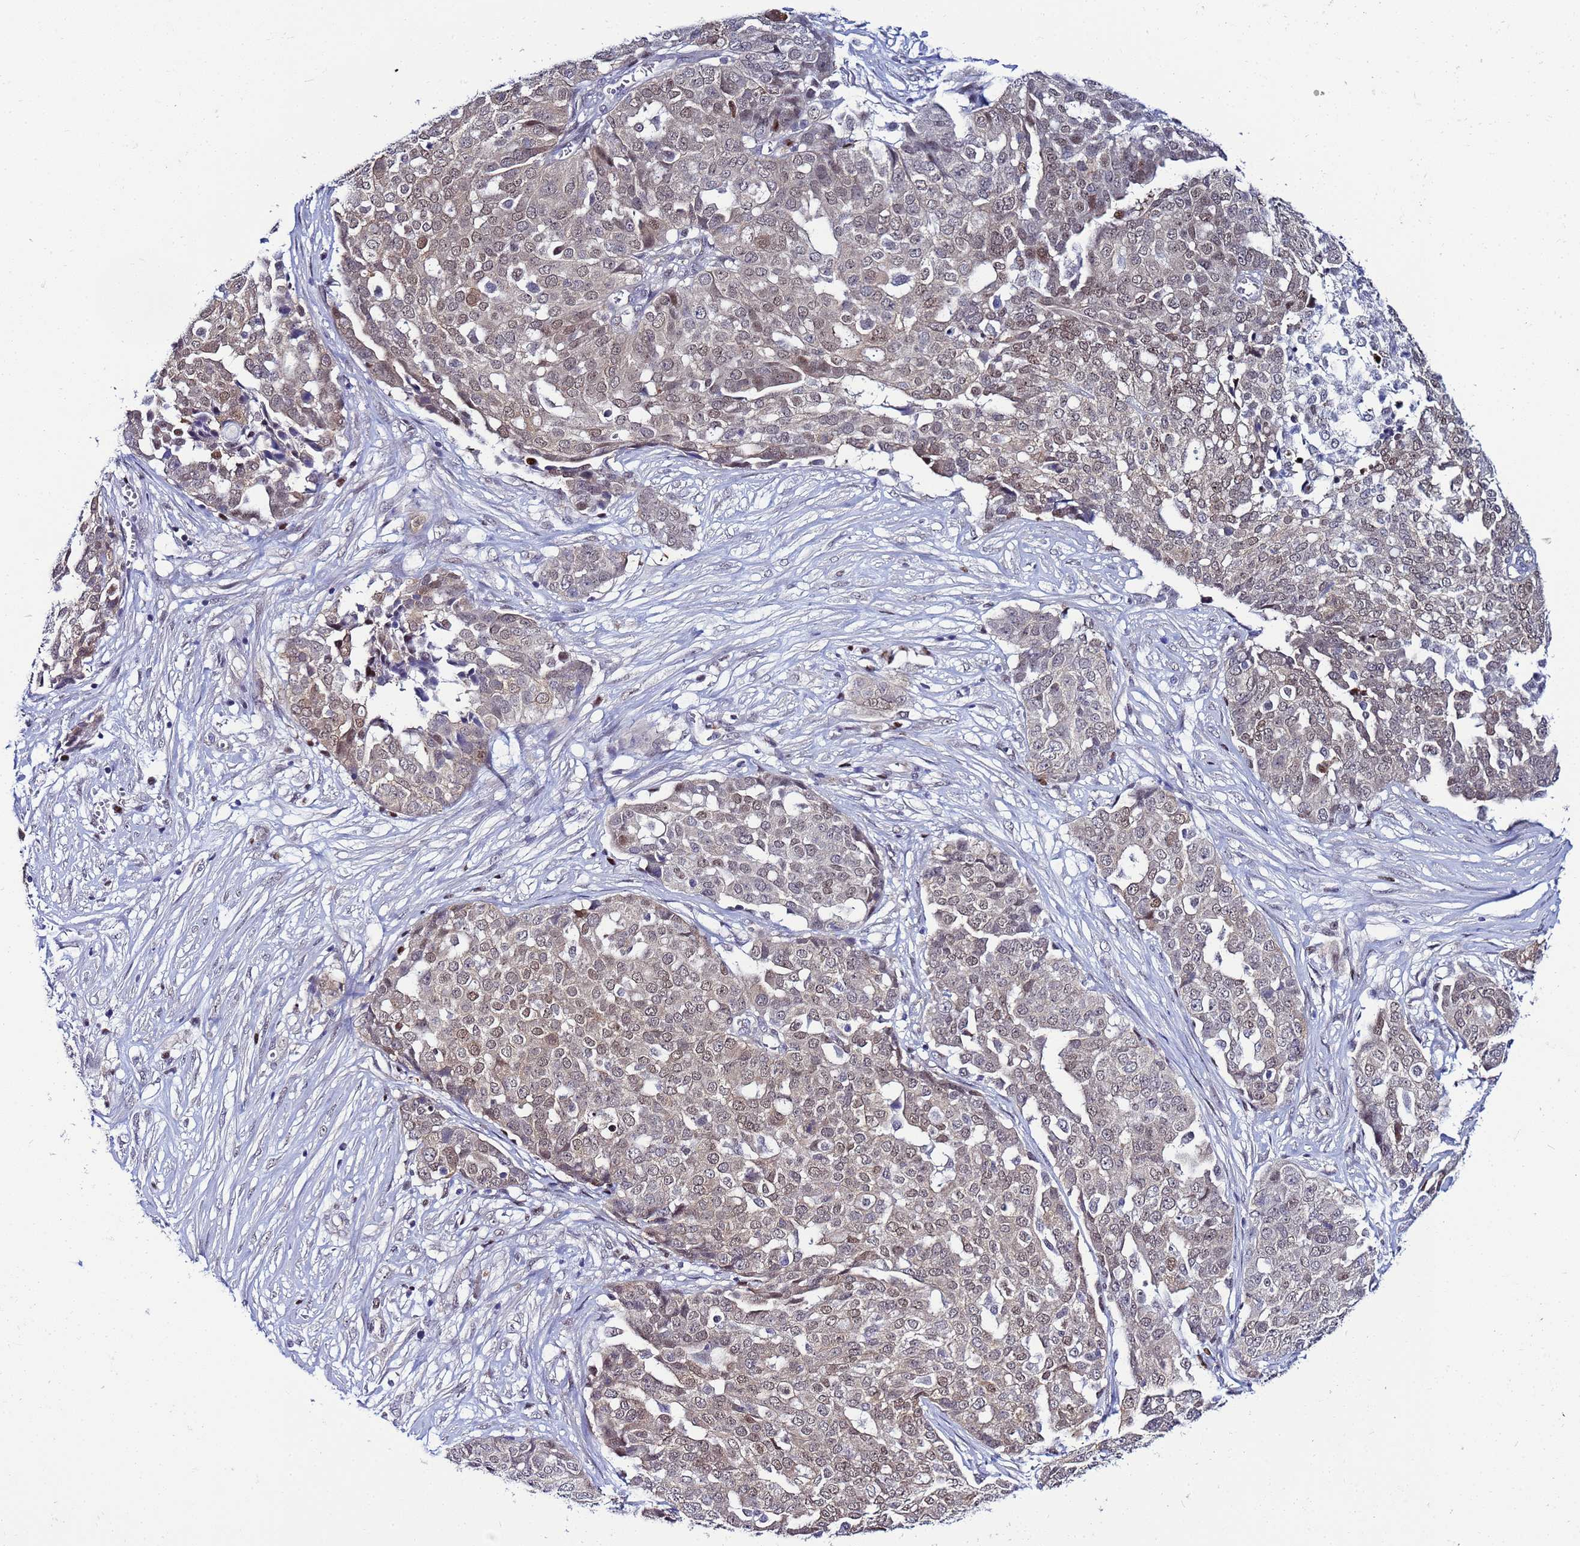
{"staining": {"intensity": "weak", "quantity": ">75%", "location": "nuclear"}, "tissue": "ovarian cancer", "cell_type": "Tumor cells", "image_type": "cancer", "snomed": [{"axis": "morphology", "description": "Cystadenocarcinoma, serous, NOS"}, {"axis": "topography", "description": "Soft tissue"}, {"axis": "topography", "description": "Ovary"}], "caption": "Ovarian cancer (serous cystadenocarcinoma) stained with immunohistochemistry exhibits weak nuclear expression in approximately >75% of tumor cells.", "gene": "SLC25A37", "patient": {"sex": "female", "age": 57}}